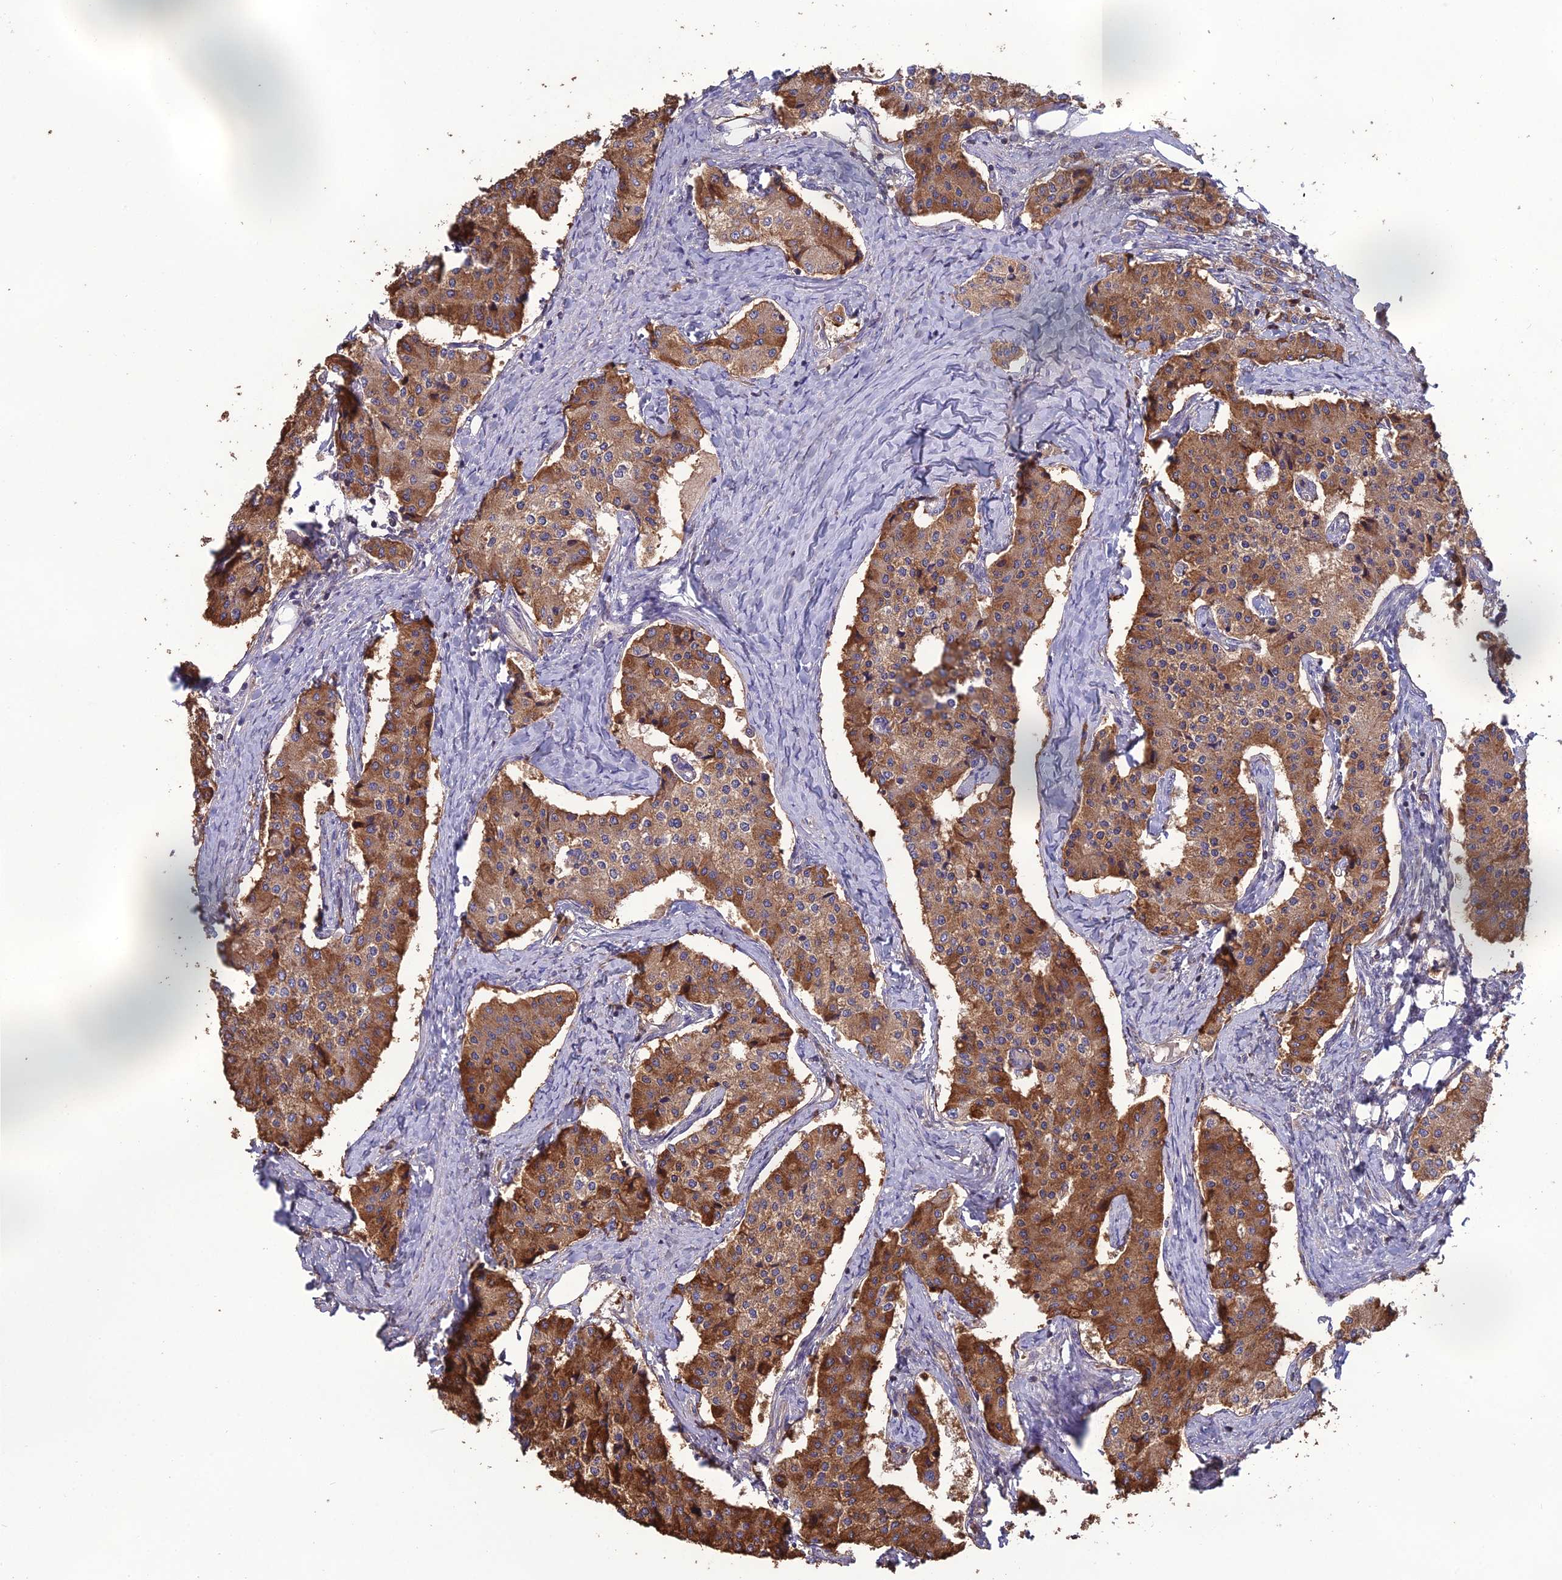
{"staining": {"intensity": "moderate", "quantity": ">75%", "location": "cytoplasmic/membranous"}, "tissue": "carcinoid", "cell_type": "Tumor cells", "image_type": "cancer", "snomed": [{"axis": "morphology", "description": "Carcinoid, malignant, NOS"}, {"axis": "topography", "description": "Colon"}], "caption": "Protein positivity by IHC demonstrates moderate cytoplasmic/membranous staining in about >75% of tumor cells in carcinoid (malignant).", "gene": "GALR2", "patient": {"sex": "female", "age": 52}}